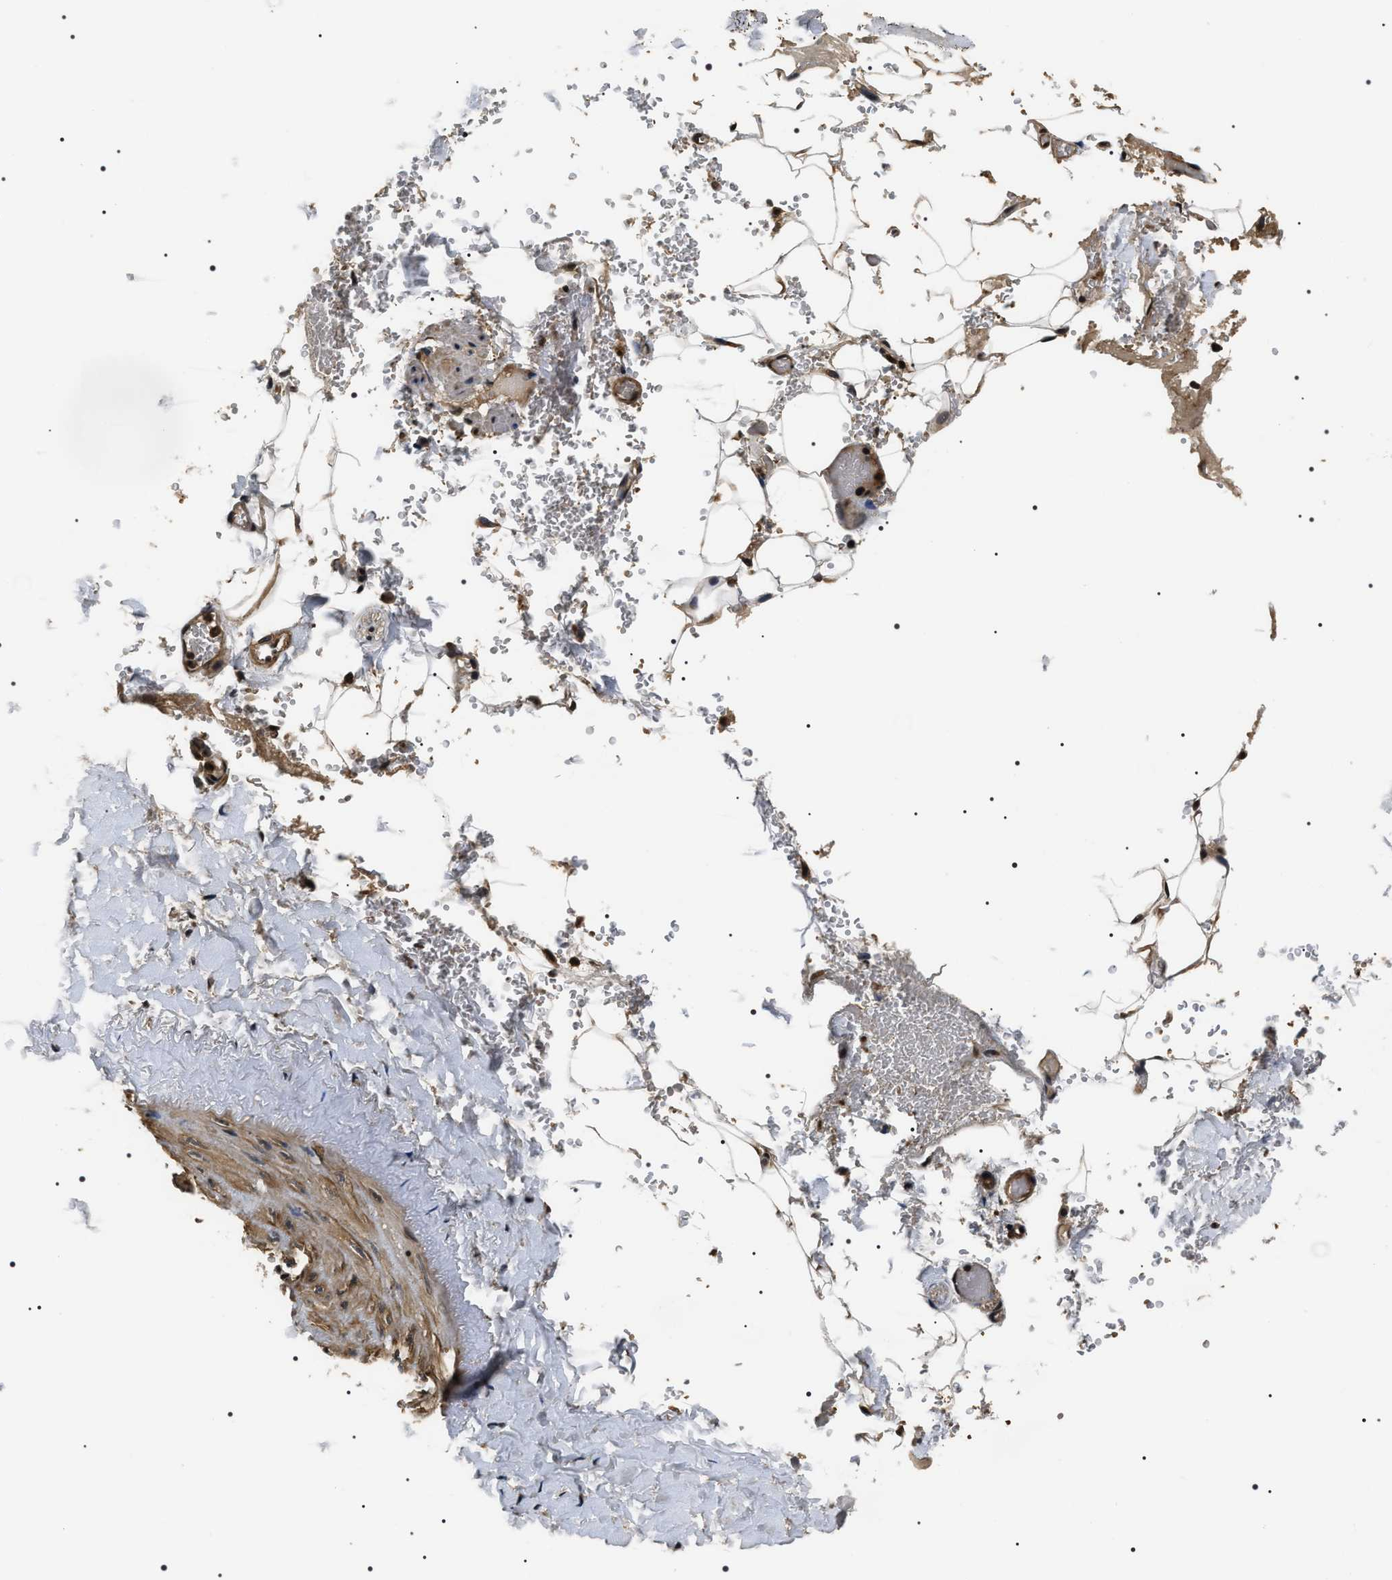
{"staining": {"intensity": "moderate", "quantity": "25%-75%", "location": "cytoplasmic/membranous,nuclear"}, "tissue": "adipose tissue", "cell_type": "Adipocytes", "image_type": "normal", "snomed": [{"axis": "morphology", "description": "Normal tissue, NOS"}, {"axis": "topography", "description": "Peripheral nerve tissue"}], "caption": "The histopathology image reveals staining of benign adipose tissue, revealing moderate cytoplasmic/membranous,nuclear protein expression (brown color) within adipocytes. The staining was performed using DAB, with brown indicating positive protein expression. Nuclei are stained blue with hematoxylin.", "gene": "ARHGAP22", "patient": {"sex": "male", "age": 70}}